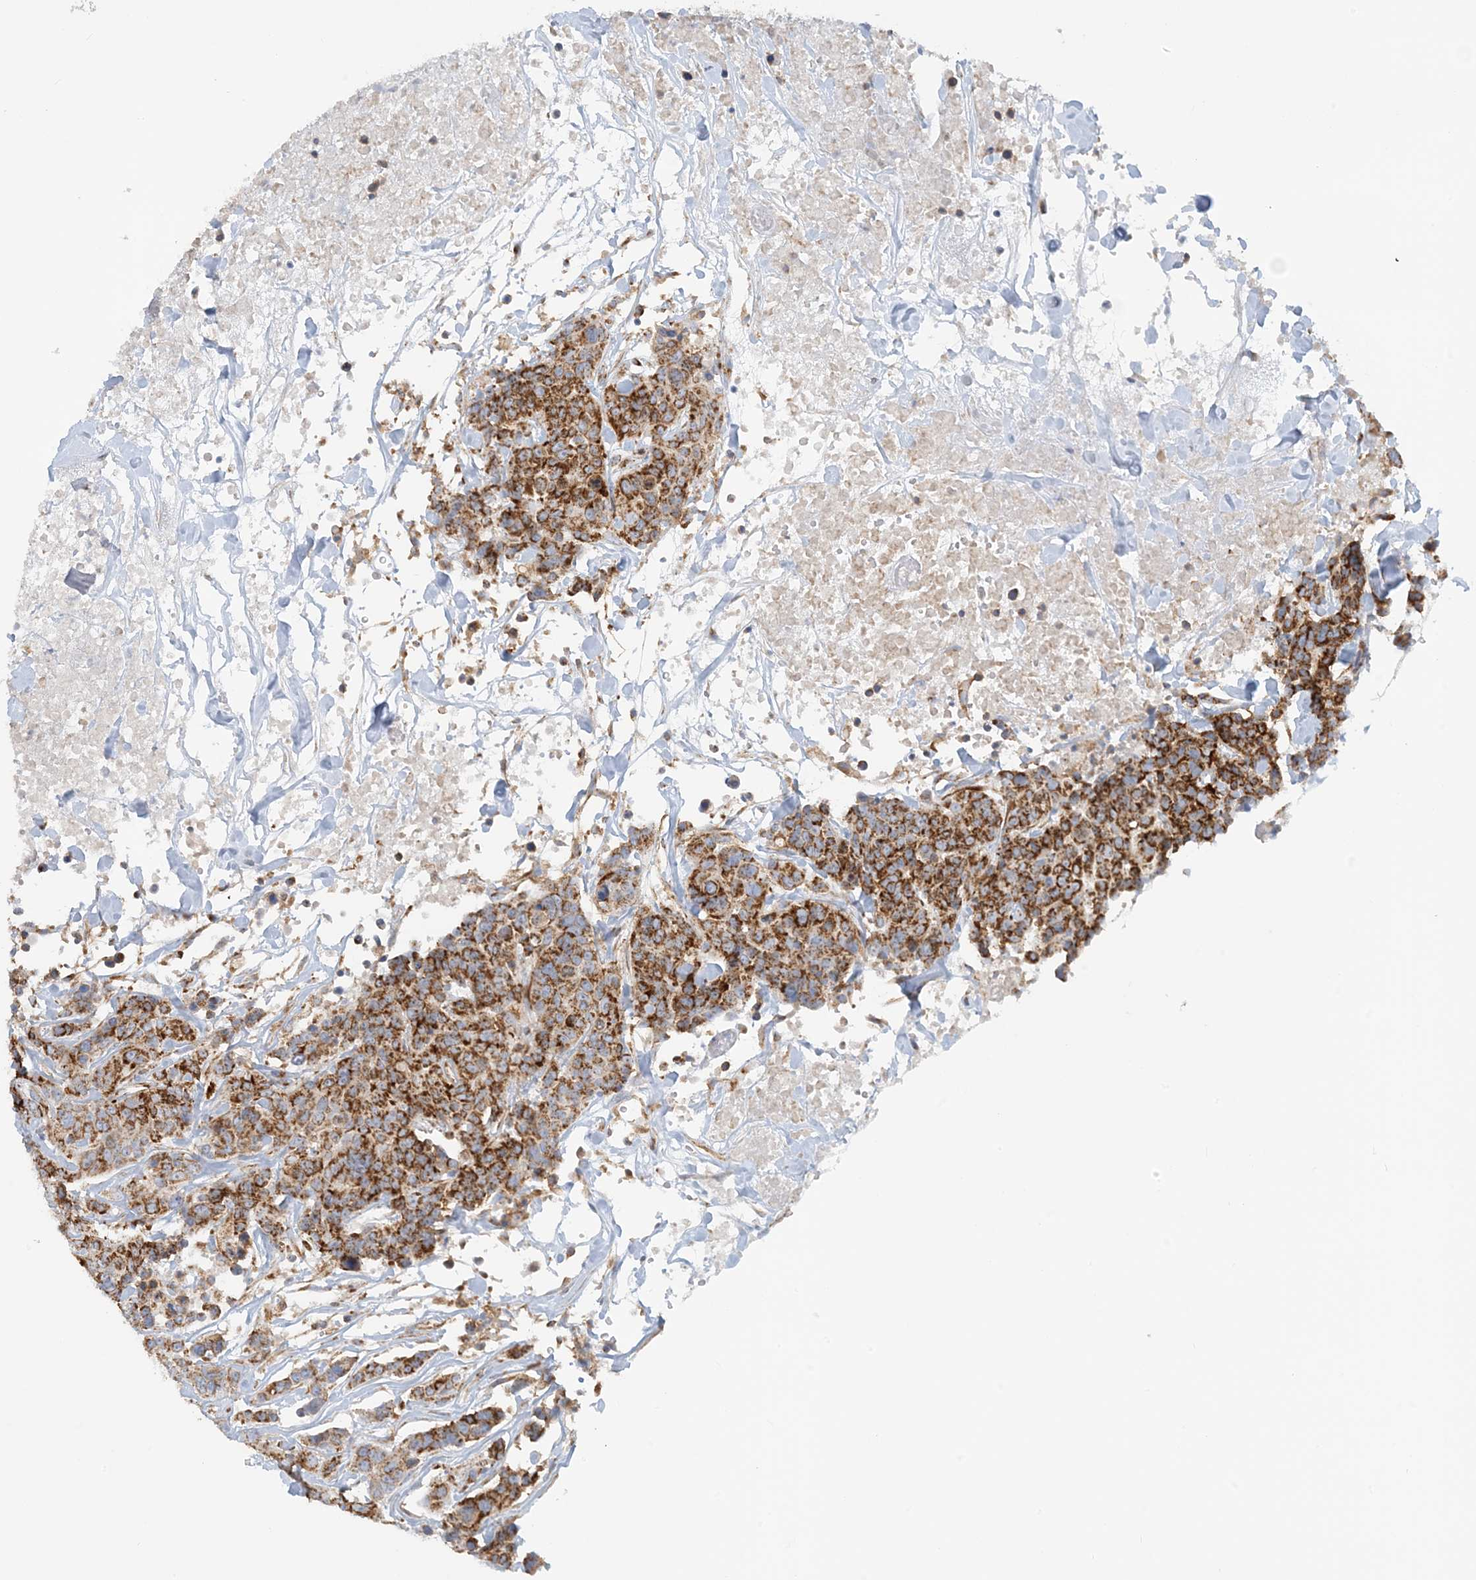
{"staining": {"intensity": "strong", "quantity": ">75%", "location": "cytoplasmic/membranous"}, "tissue": "breast cancer", "cell_type": "Tumor cells", "image_type": "cancer", "snomed": [{"axis": "morphology", "description": "Duct carcinoma"}, {"axis": "topography", "description": "Breast"}], "caption": "Human breast cancer stained with a brown dye demonstrates strong cytoplasmic/membranous positive positivity in about >75% of tumor cells.", "gene": "COA3", "patient": {"sex": "female", "age": 37}}